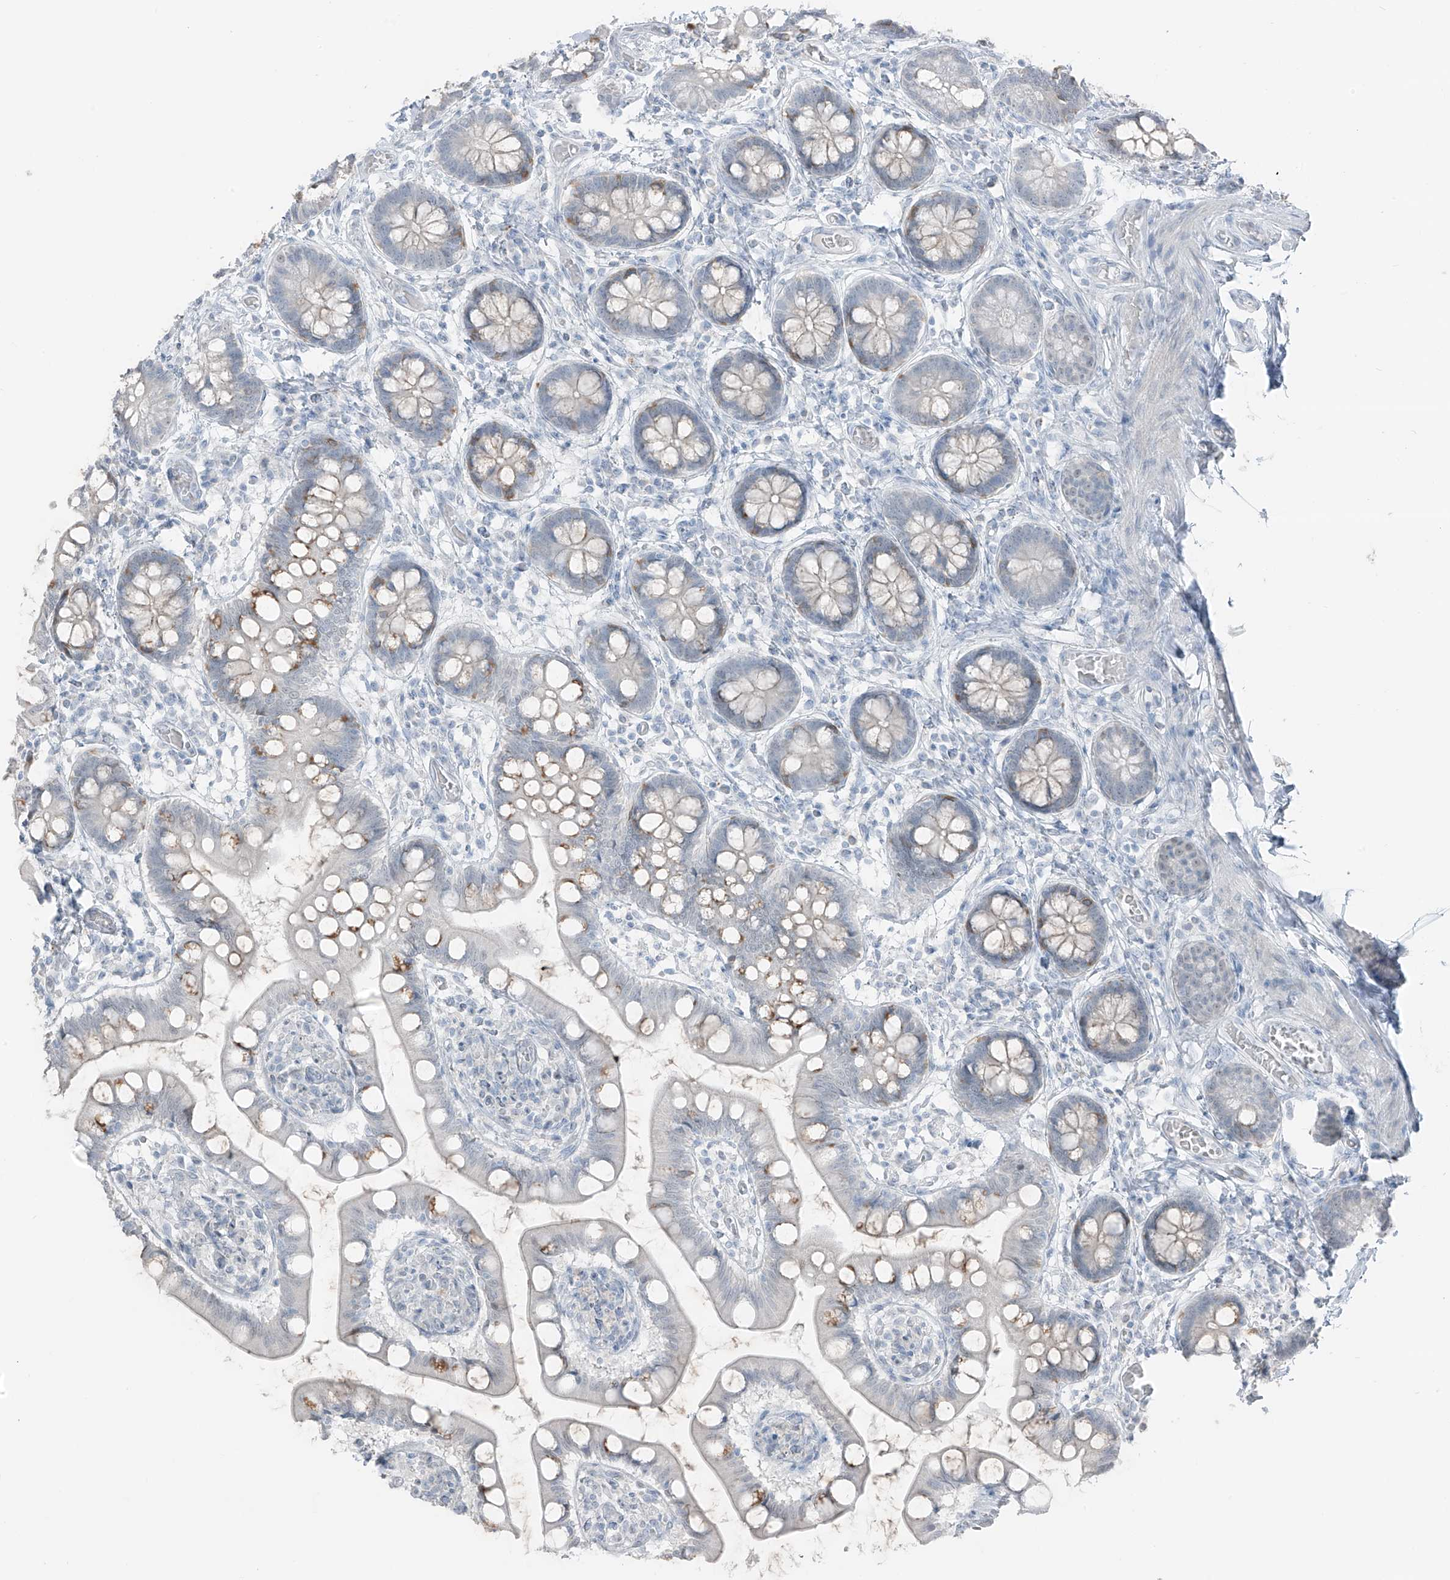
{"staining": {"intensity": "moderate", "quantity": "<25%", "location": "cytoplasmic/membranous"}, "tissue": "small intestine", "cell_type": "Glandular cells", "image_type": "normal", "snomed": [{"axis": "morphology", "description": "Normal tissue, NOS"}, {"axis": "topography", "description": "Small intestine"}], "caption": "Protein staining exhibits moderate cytoplasmic/membranous positivity in approximately <25% of glandular cells in unremarkable small intestine.", "gene": "PRDM6", "patient": {"sex": "male", "age": 52}}